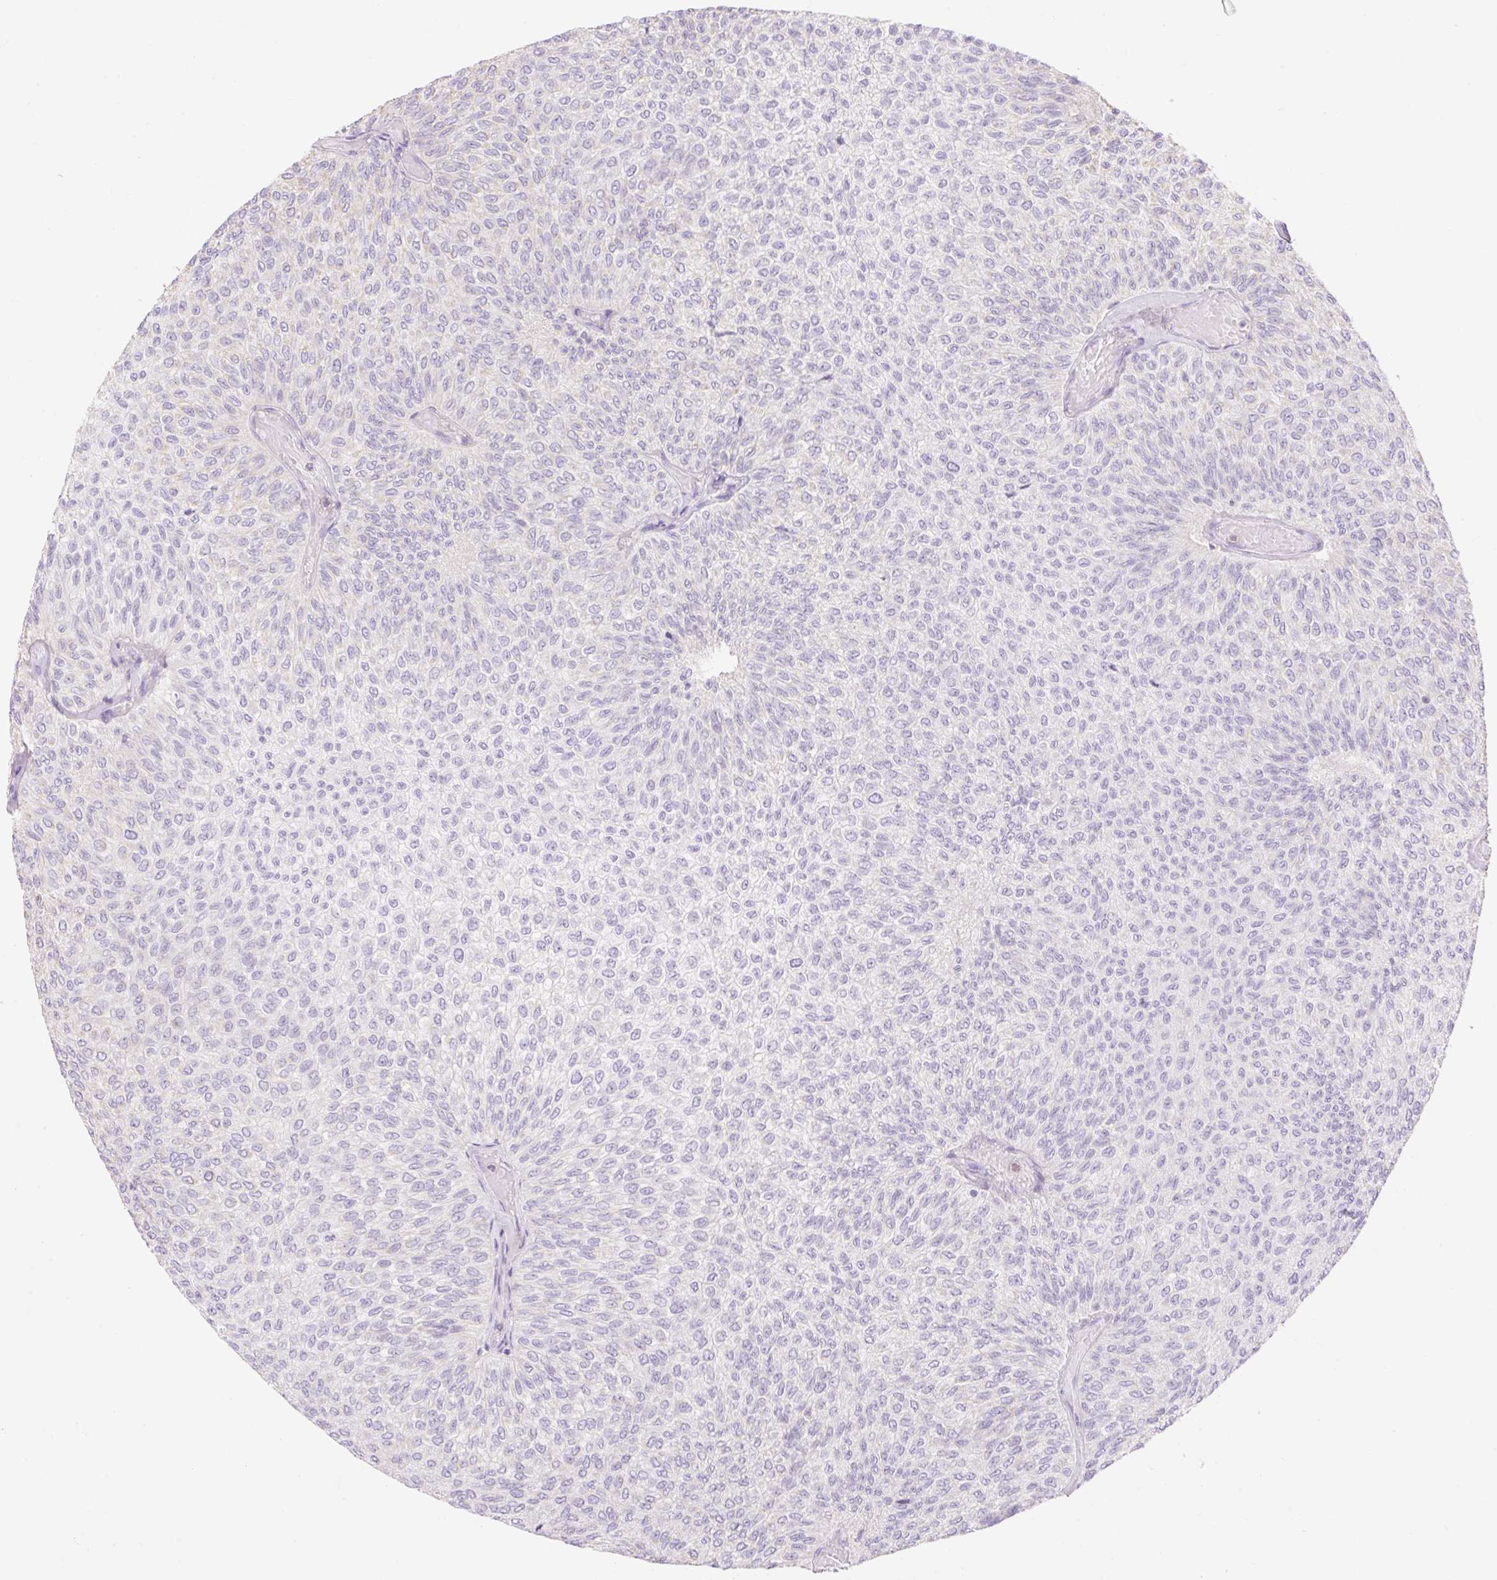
{"staining": {"intensity": "negative", "quantity": "none", "location": "none"}, "tissue": "urothelial cancer", "cell_type": "Tumor cells", "image_type": "cancer", "snomed": [{"axis": "morphology", "description": "Urothelial carcinoma, Low grade"}, {"axis": "topography", "description": "Urinary bladder"}], "caption": "Protein analysis of urothelial cancer reveals no significant staining in tumor cells. Brightfield microscopy of immunohistochemistry (IHC) stained with DAB (brown) and hematoxylin (blue), captured at high magnification.", "gene": "DHX35", "patient": {"sex": "male", "age": 78}}